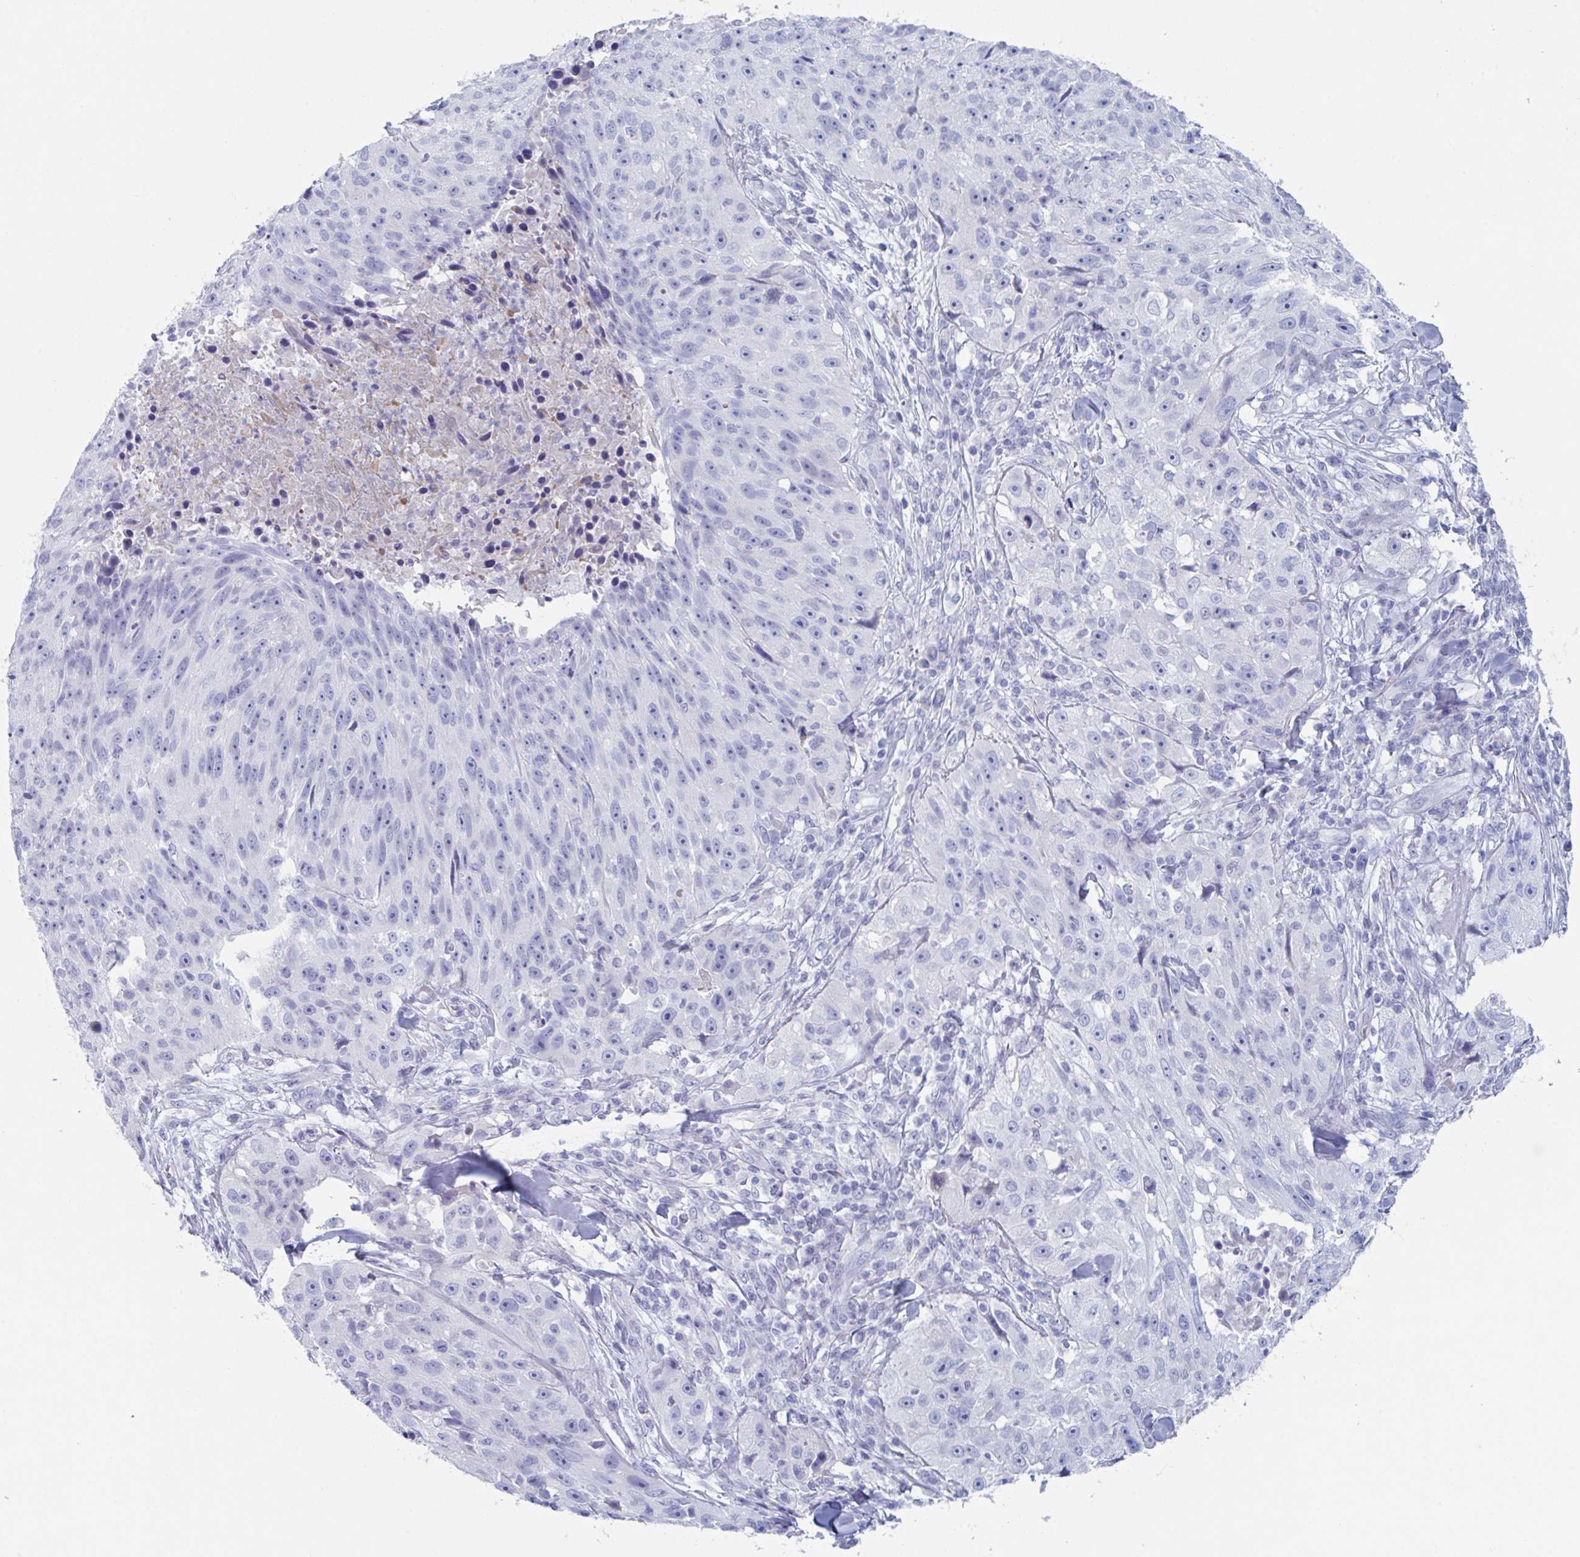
{"staining": {"intensity": "negative", "quantity": "none", "location": "none"}, "tissue": "skin cancer", "cell_type": "Tumor cells", "image_type": "cancer", "snomed": [{"axis": "morphology", "description": "Squamous cell carcinoma, NOS"}, {"axis": "topography", "description": "Skin"}], "caption": "Tumor cells are negative for protein expression in human squamous cell carcinoma (skin).", "gene": "NT5C3B", "patient": {"sex": "female", "age": 87}}